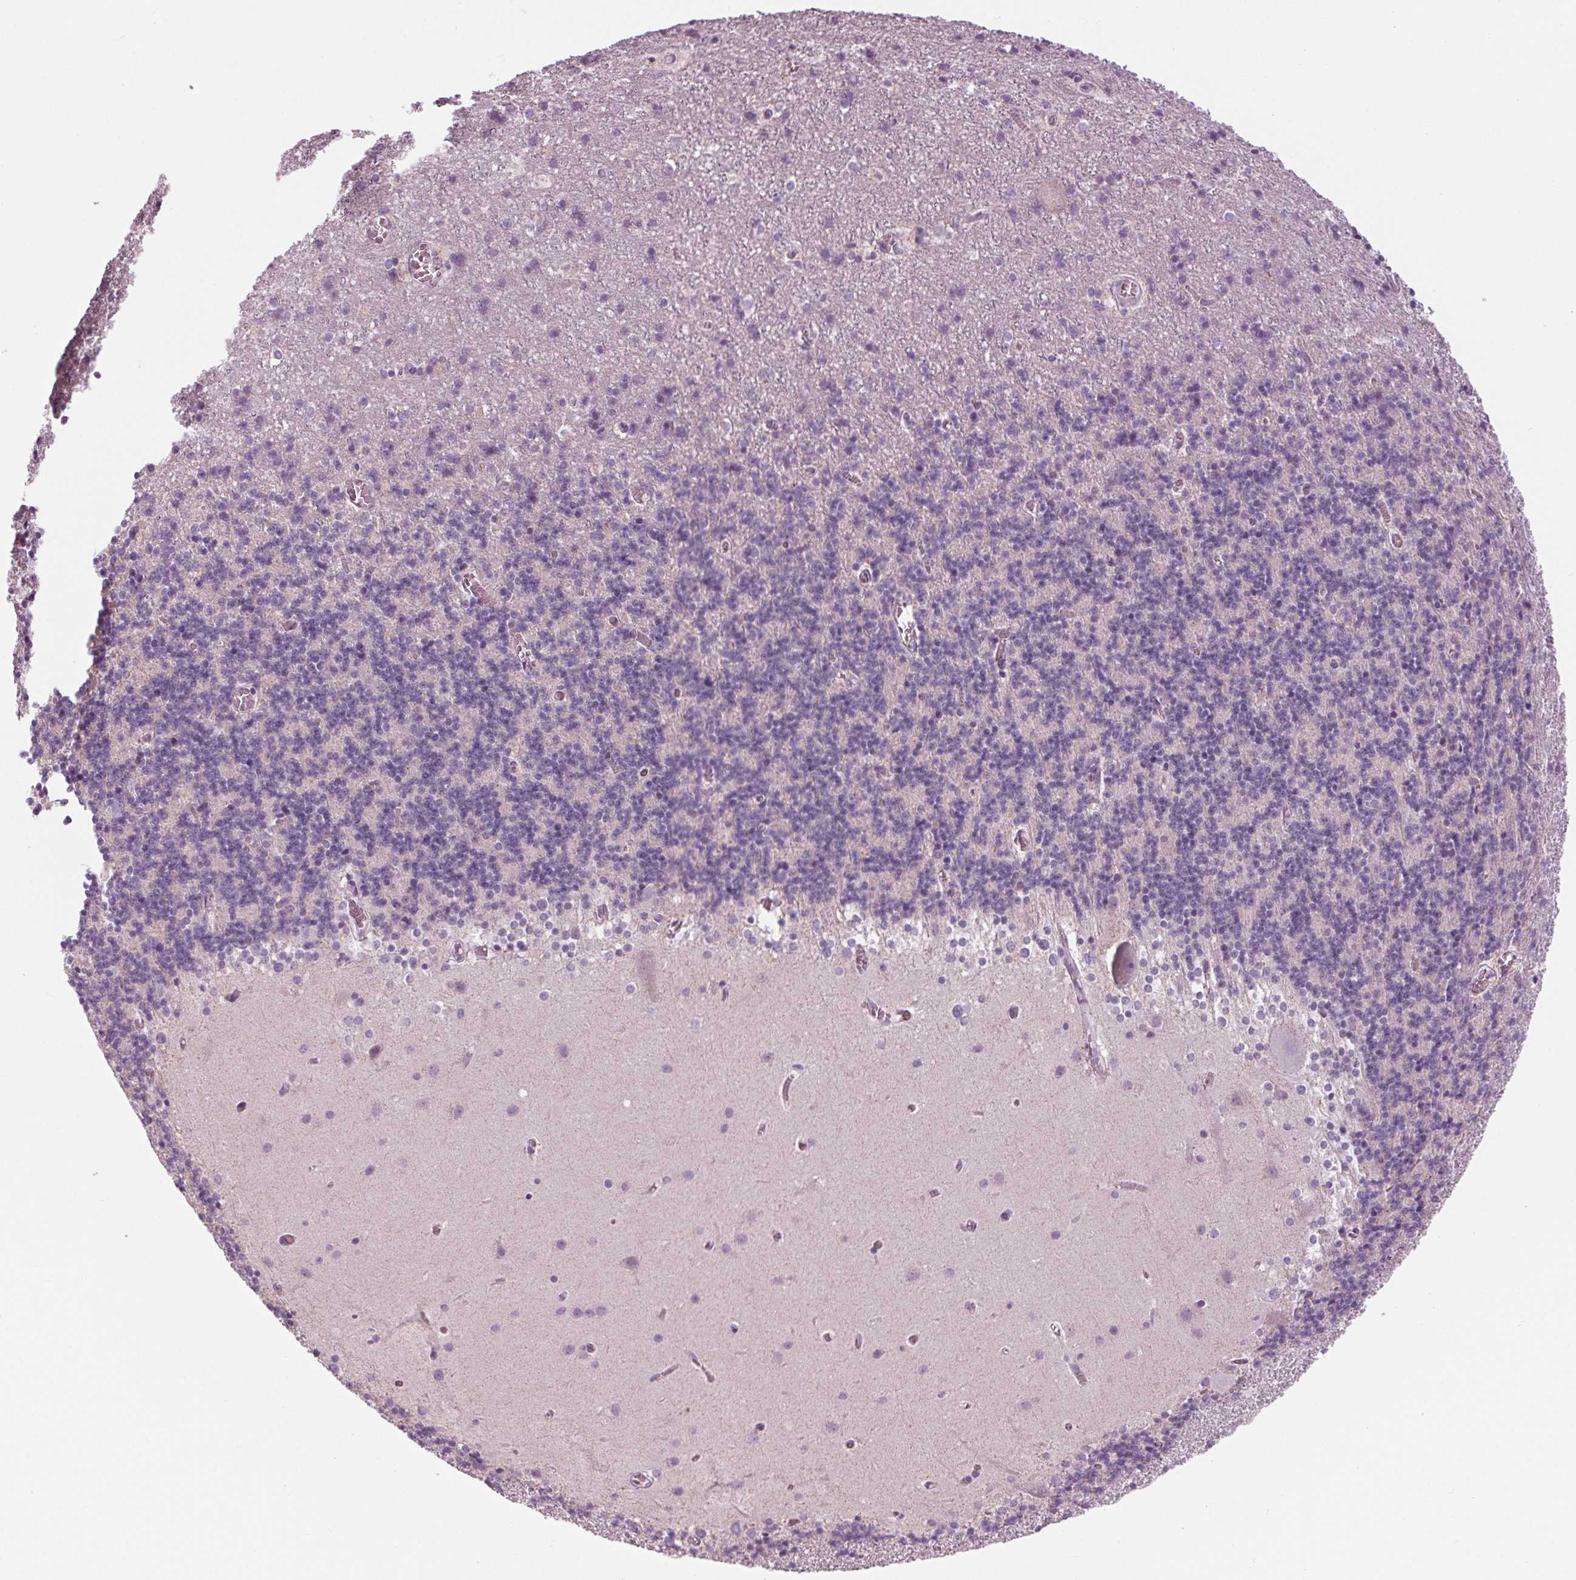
{"staining": {"intensity": "negative", "quantity": "none", "location": "none"}, "tissue": "cerebellum", "cell_type": "Cells in granular layer", "image_type": "normal", "snomed": [{"axis": "morphology", "description": "Normal tissue, NOS"}, {"axis": "topography", "description": "Cerebellum"}], "caption": "DAB (3,3'-diaminobenzidine) immunohistochemical staining of normal cerebellum exhibits no significant expression in cells in granular layer. The staining was performed using DAB to visualize the protein expression in brown, while the nuclei were stained in blue with hematoxylin (Magnification: 20x).", "gene": "CYP3A43", "patient": {"sex": "male", "age": 70}}